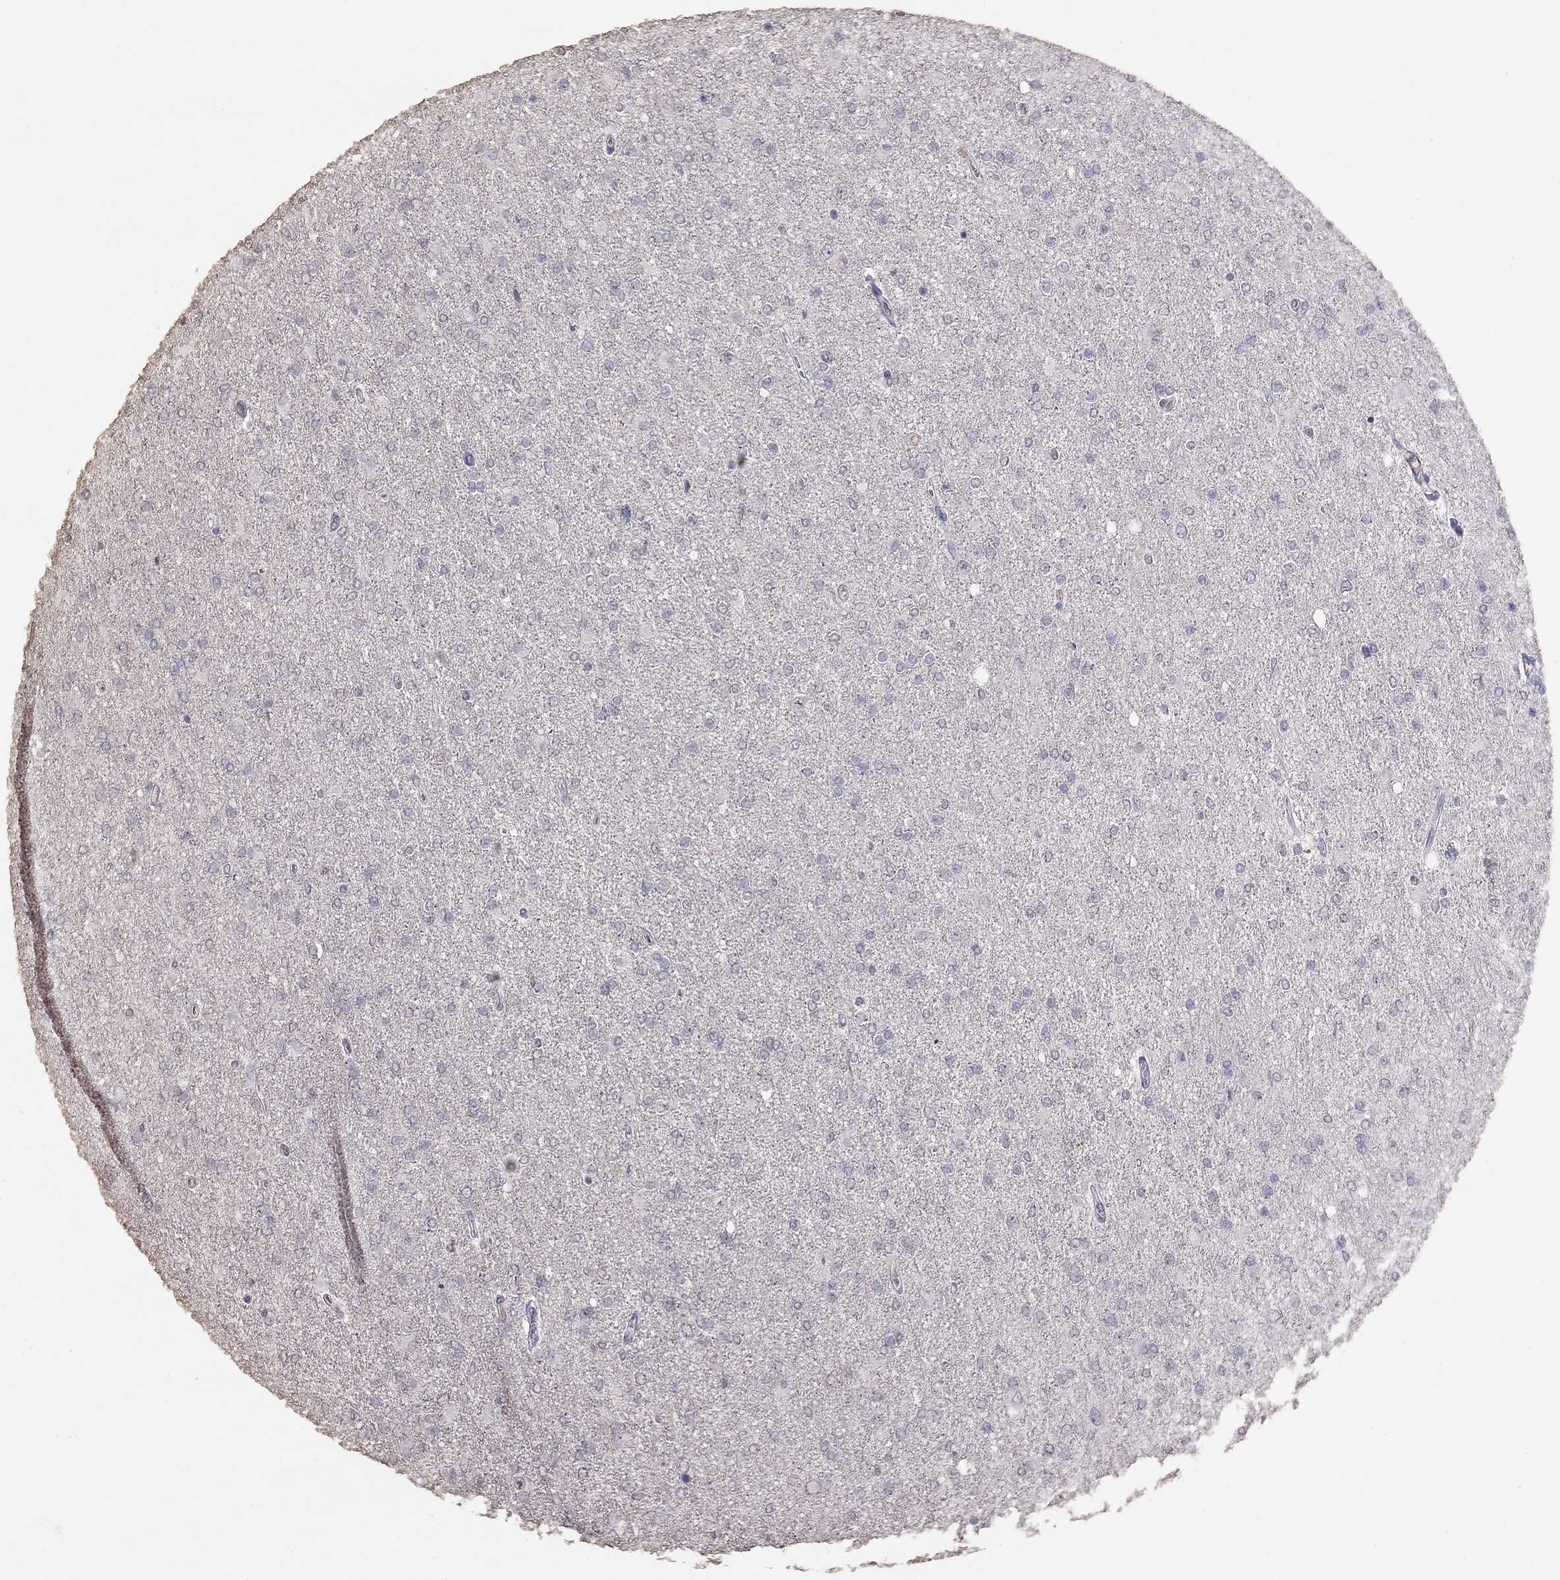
{"staining": {"intensity": "negative", "quantity": "none", "location": "none"}, "tissue": "glioma", "cell_type": "Tumor cells", "image_type": "cancer", "snomed": [{"axis": "morphology", "description": "Glioma, malignant, High grade"}, {"axis": "topography", "description": "Cerebral cortex"}], "caption": "This image is of glioma stained with IHC to label a protein in brown with the nuclei are counter-stained blue. There is no staining in tumor cells. Nuclei are stained in blue.", "gene": "SUN3", "patient": {"sex": "male", "age": 70}}